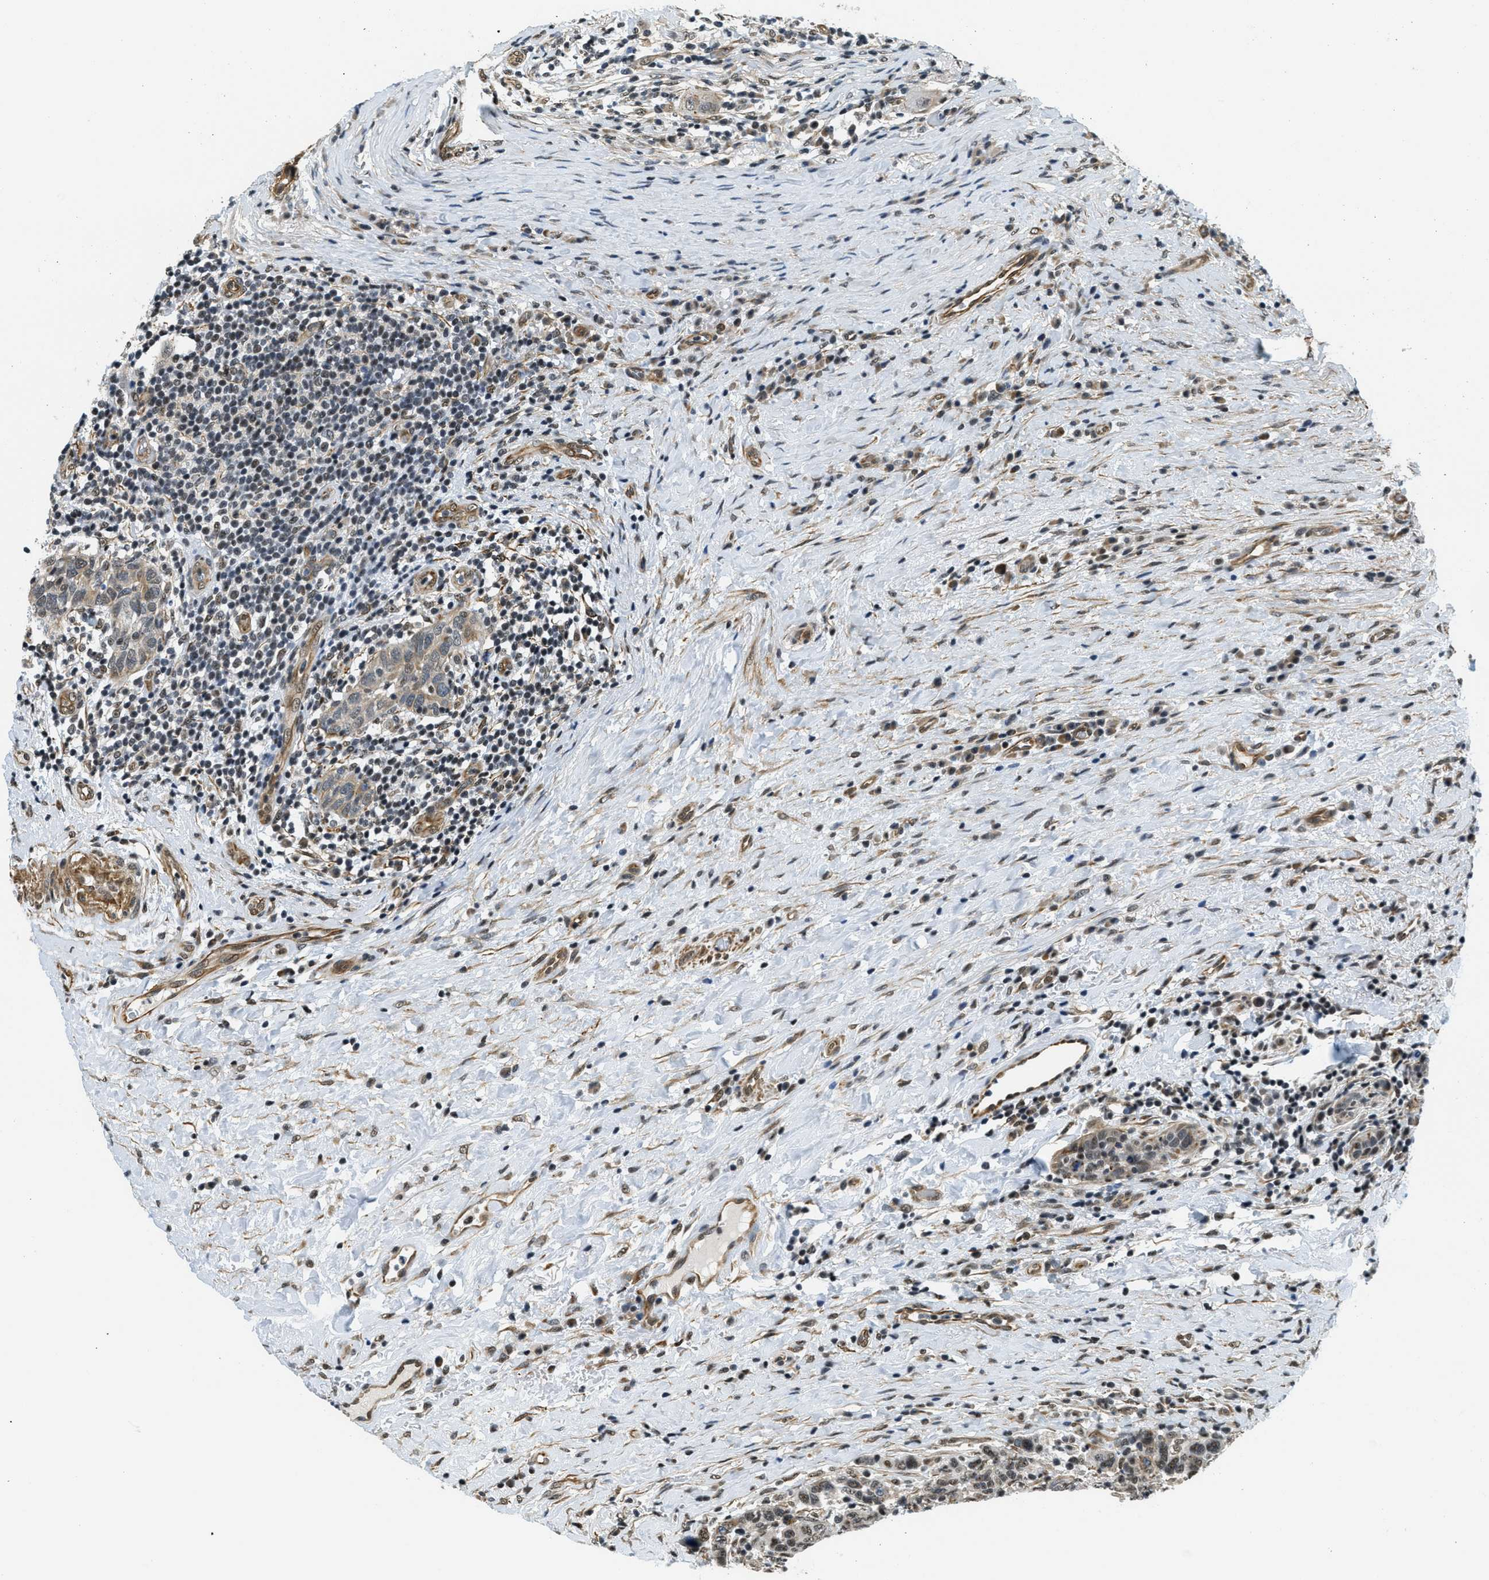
{"staining": {"intensity": "moderate", "quantity": ">75%", "location": "cytoplasmic/membranous,nuclear"}, "tissue": "breast cancer", "cell_type": "Tumor cells", "image_type": "cancer", "snomed": [{"axis": "morphology", "description": "Duct carcinoma"}, {"axis": "topography", "description": "Breast"}], "caption": "Immunohistochemistry (IHC) (DAB) staining of human intraductal carcinoma (breast) exhibits moderate cytoplasmic/membranous and nuclear protein staining in approximately >75% of tumor cells.", "gene": "CFAP36", "patient": {"sex": "female", "age": 37}}